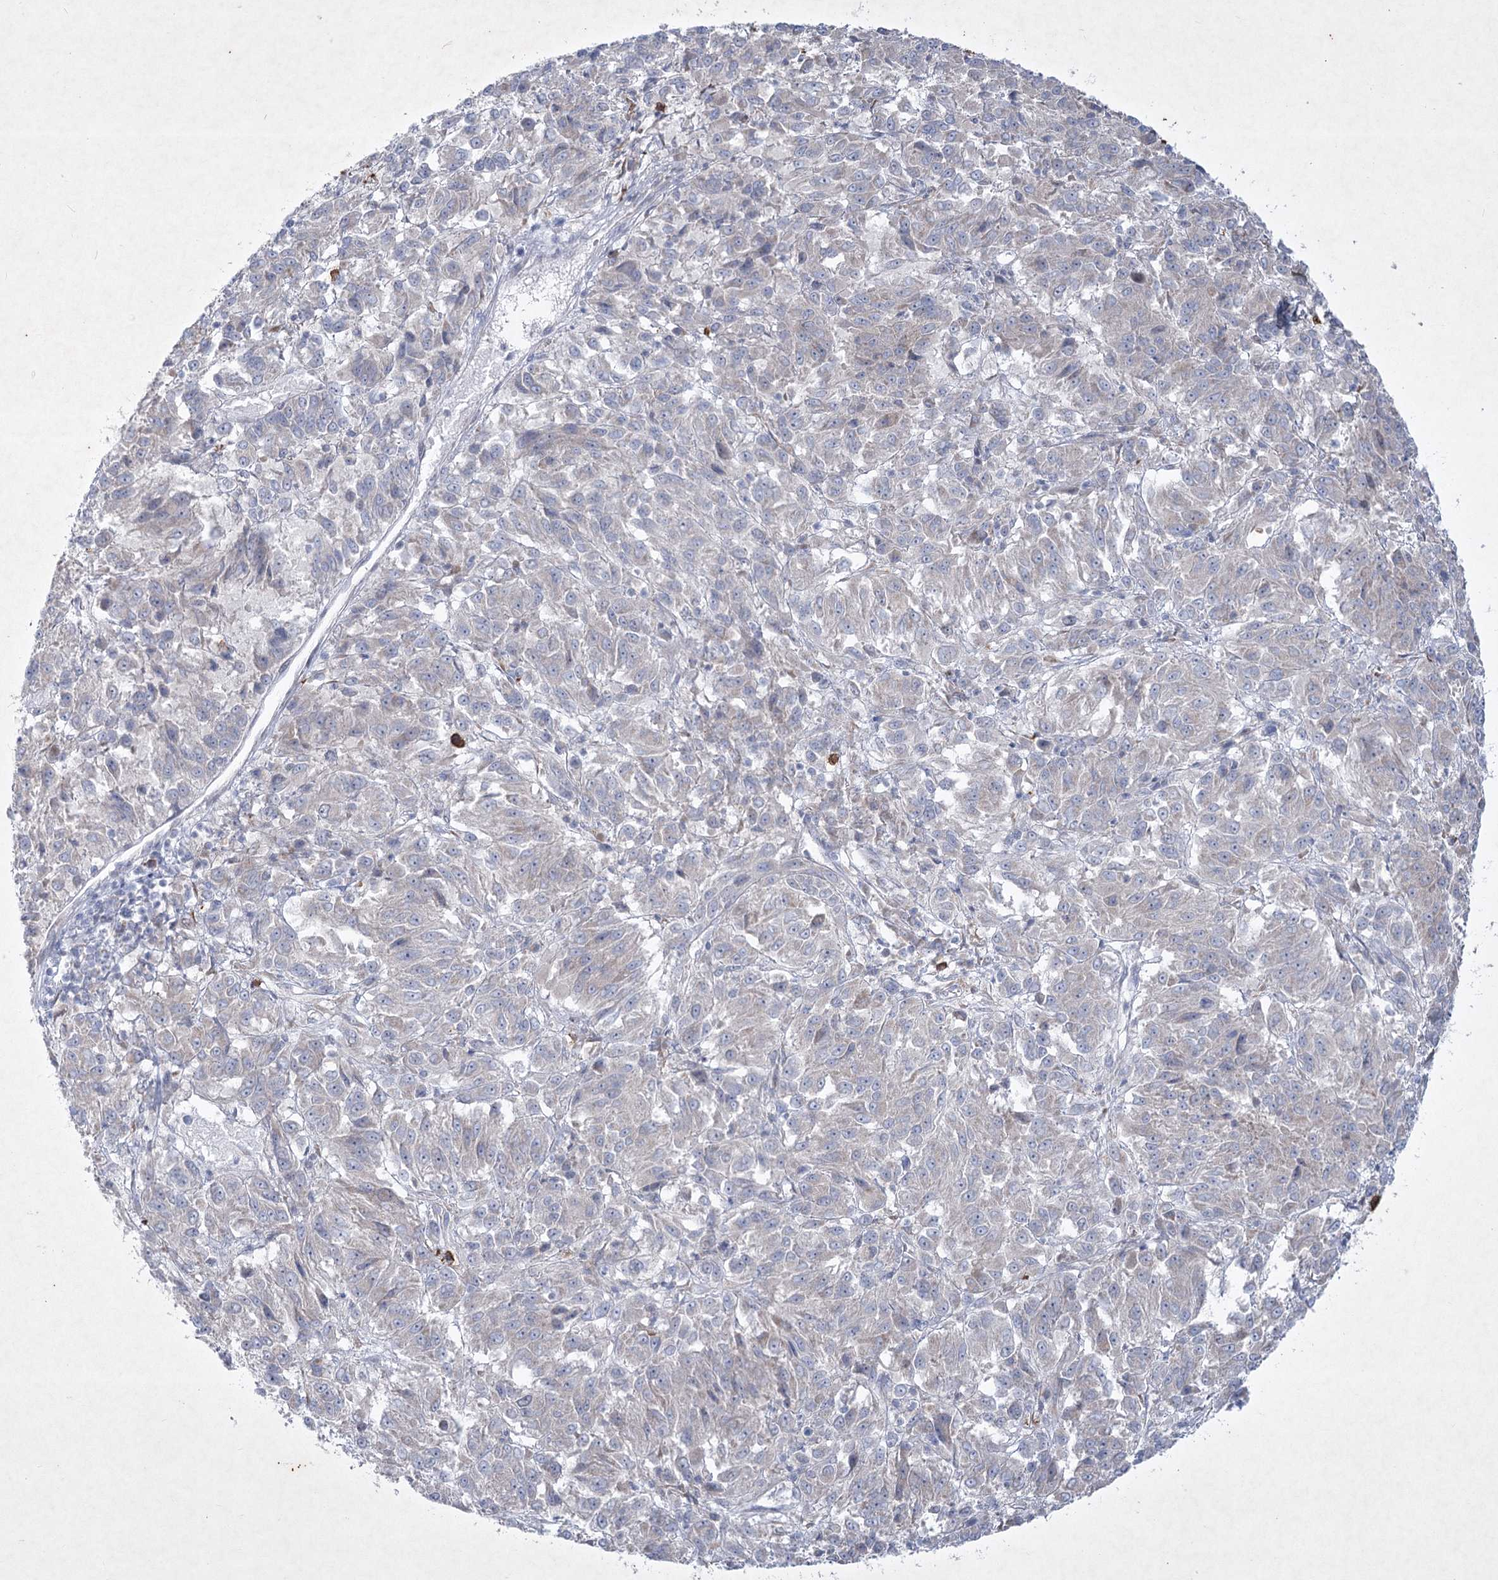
{"staining": {"intensity": "negative", "quantity": "none", "location": "none"}, "tissue": "melanoma", "cell_type": "Tumor cells", "image_type": "cancer", "snomed": [{"axis": "morphology", "description": "Malignant melanoma, Metastatic site"}, {"axis": "topography", "description": "Lung"}], "caption": "Protein analysis of malignant melanoma (metastatic site) reveals no significant positivity in tumor cells.", "gene": "PLA2G12A", "patient": {"sex": "male", "age": 64}}